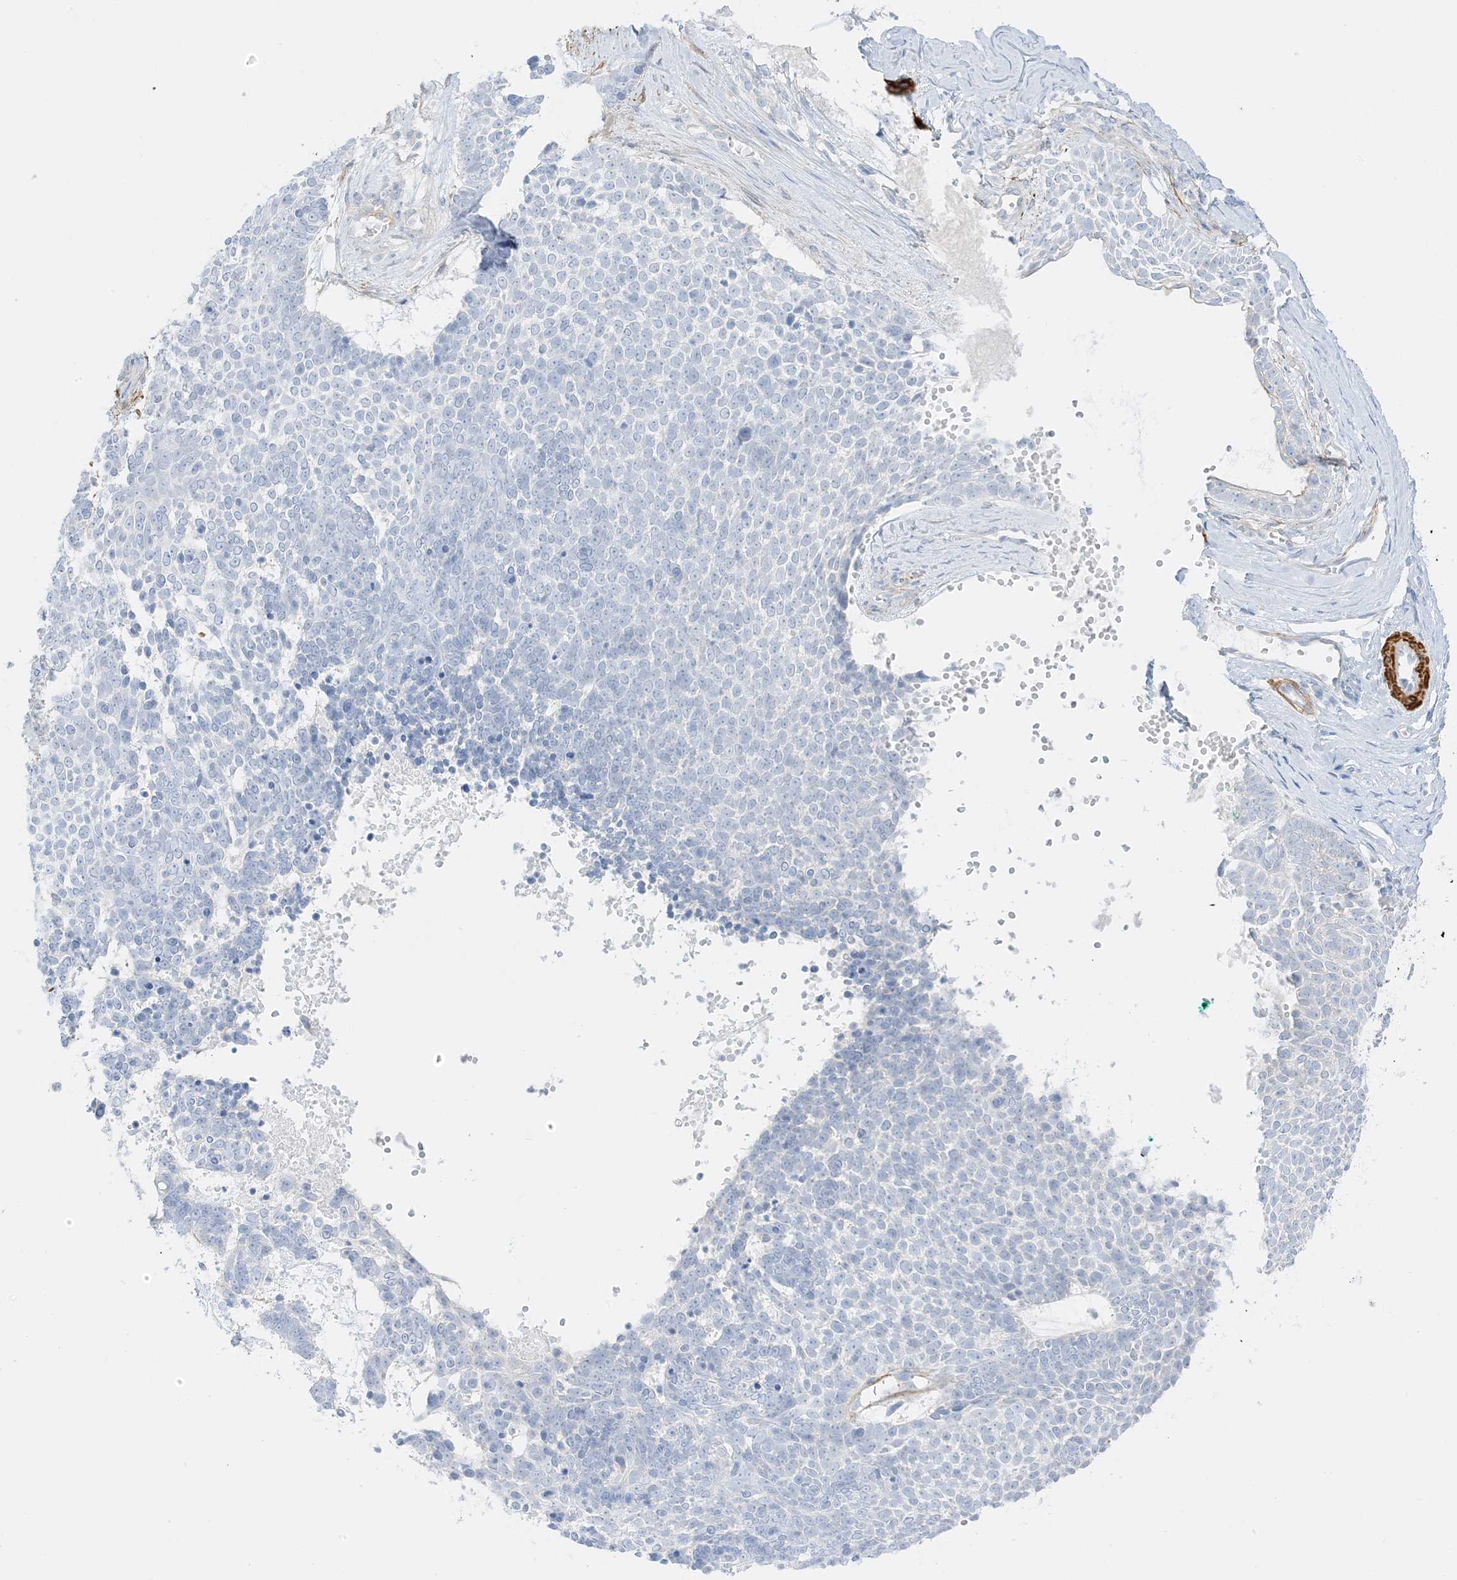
{"staining": {"intensity": "negative", "quantity": "none", "location": "none"}, "tissue": "skin cancer", "cell_type": "Tumor cells", "image_type": "cancer", "snomed": [{"axis": "morphology", "description": "Basal cell carcinoma"}, {"axis": "topography", "description": "Skin"}], "caption": "Tumor cells are negative for brown protein staining in skin cancer (basal cell carcinoma). Nuclei are stained in blue.", "gene": "SLC22A13", "patient": {"sex": "female", "age": 81}}